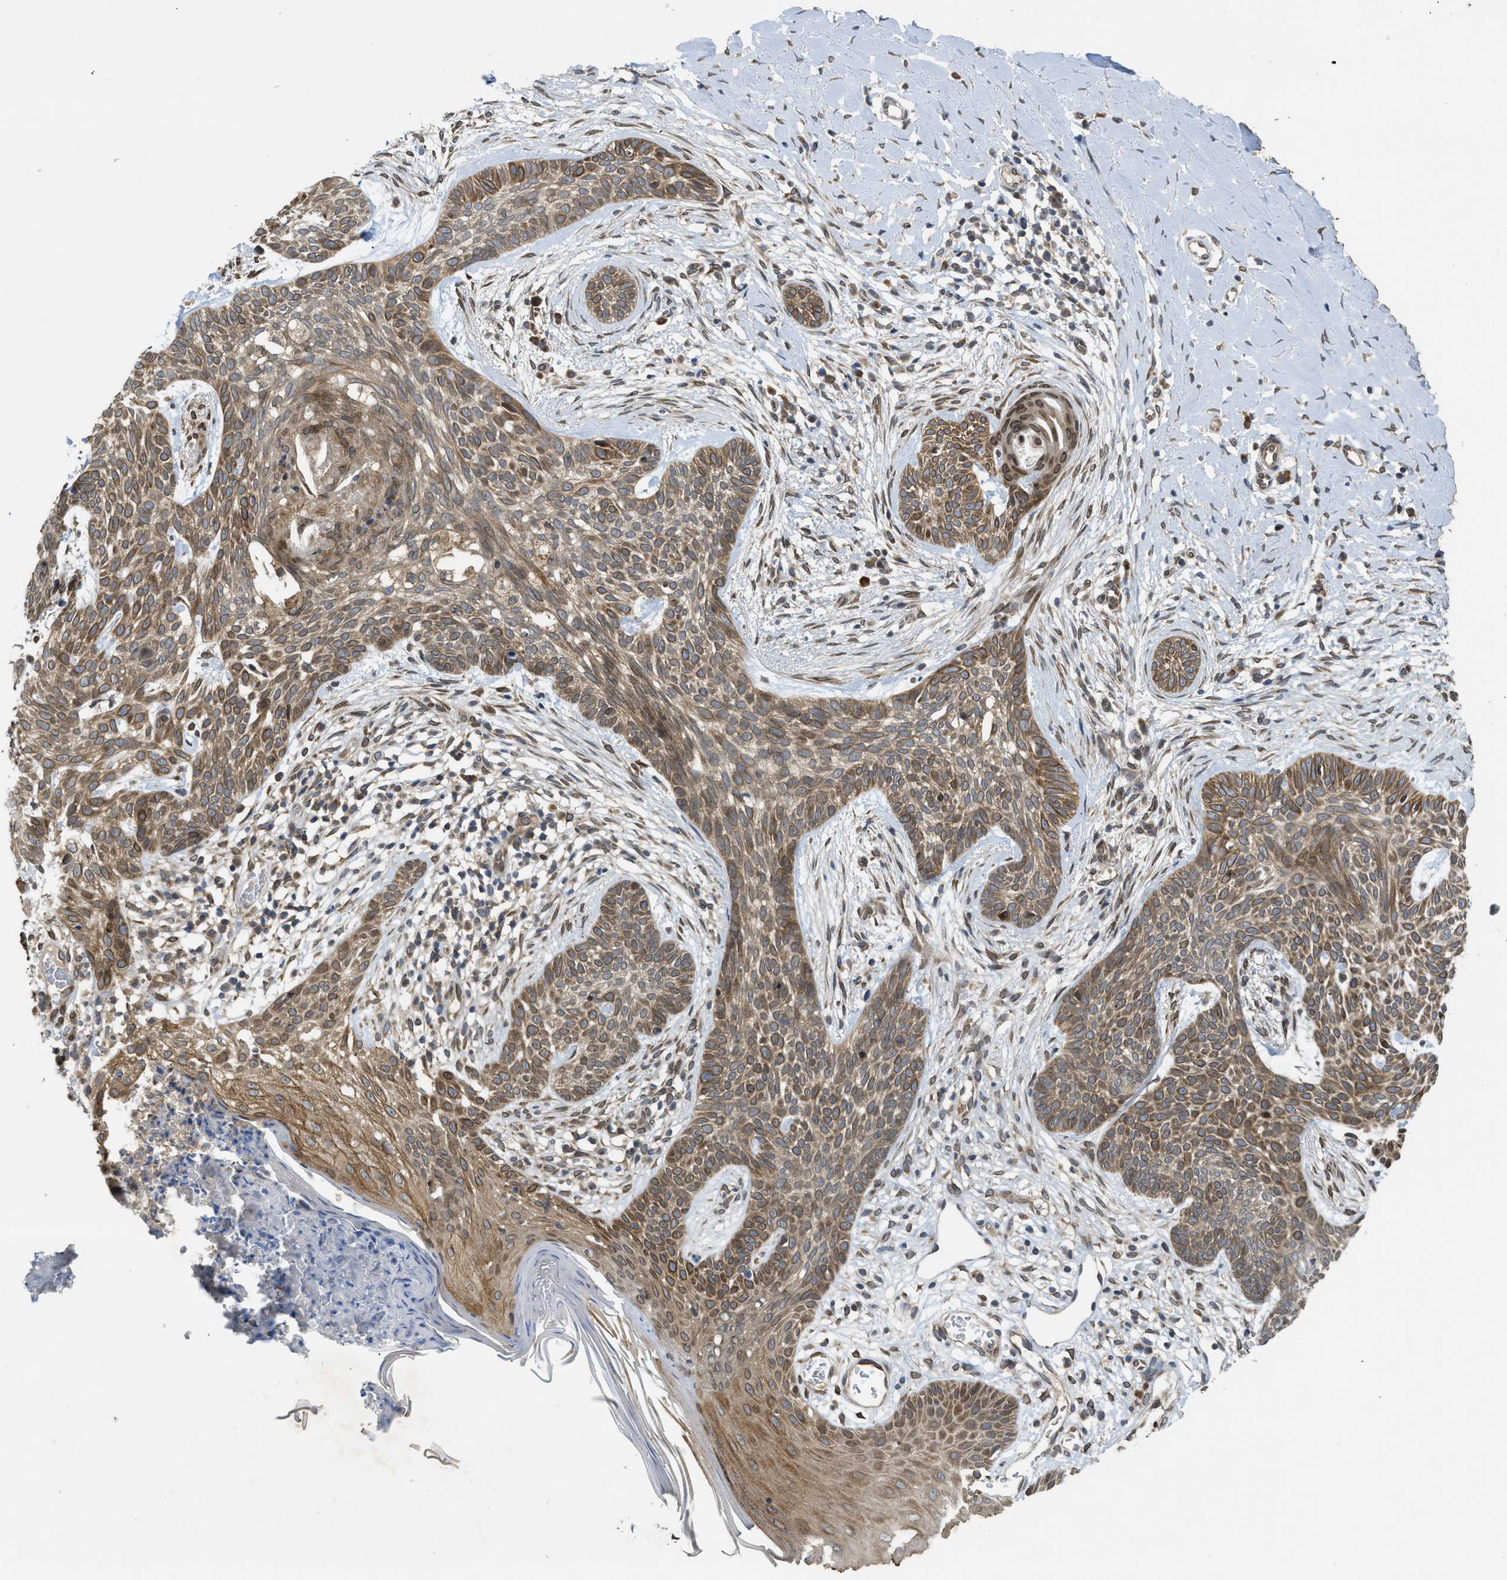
{"staining": {"intensity": "moderate", "quantity": ">75%", "location": "cytoplasmic/membranous"}, "tissue": "skin cancer", "cell_type": "Tumor cells", "image_type": "cancer", "snomed": [{"axis": "morphology", "description": "Basal cell carcinoma"}, {"axis": "topography", "description": "Skin"}], "caption": "The photomicrograph shows a brown stain indicating the presence of a protein in the cytoplasmic/membranous of tumor cells in skin basal cell carcinoma.", "gene": "EIF2AK3", "patient": {"sex": "female", "age": 59}}